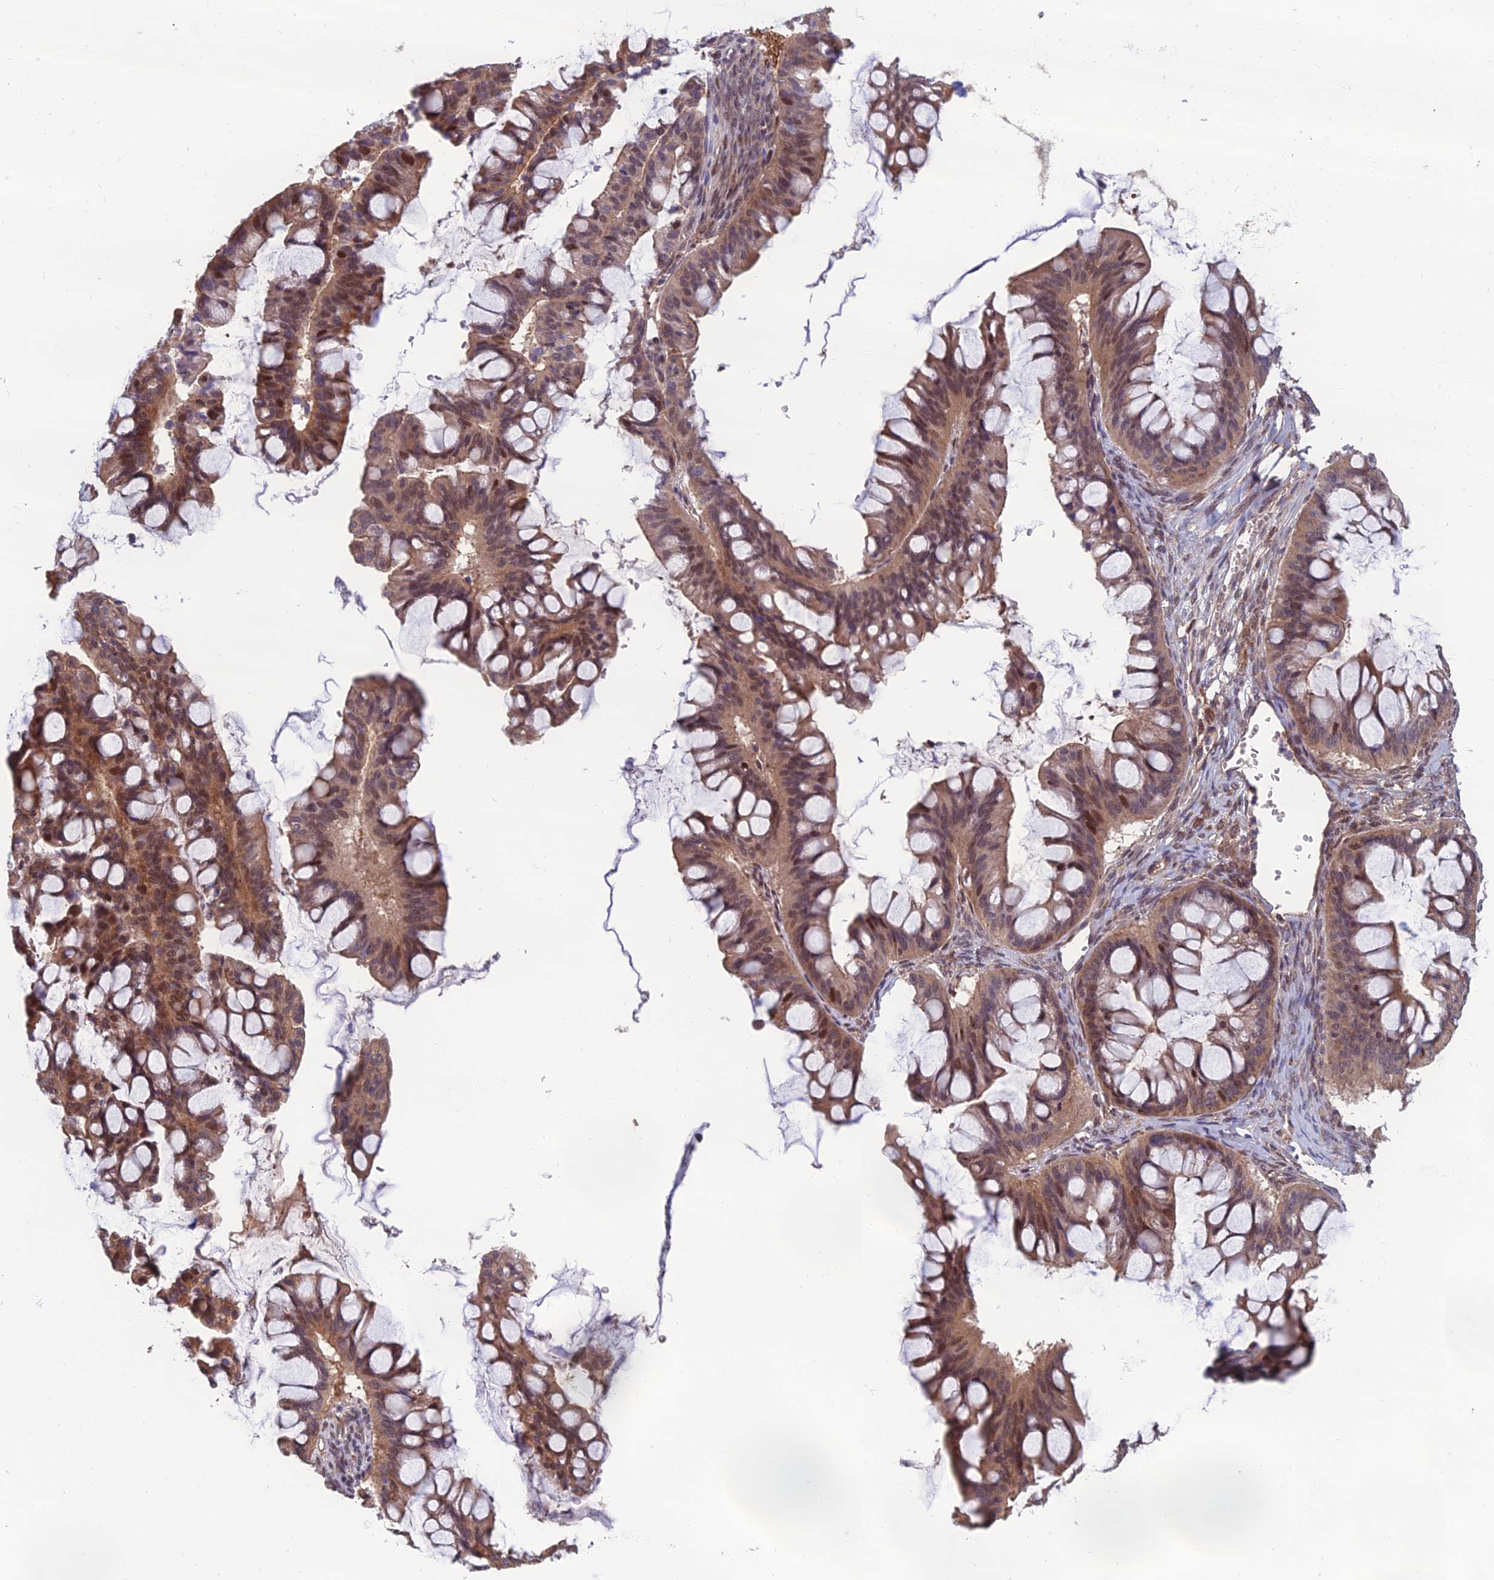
{"staining": {"intensity": "moderate", "quantity": "25%-75%", "location": "cytoplasmic/membranous,nuclear"}, "tissue": "ovarian cancer", "cell_type": "Tumor cells", "image_type": "cancer", "snomed": [{"axis": "morphology", "description": "Cystadenocarcinoma, mucinous, NOS"}, {"axis": "topography", "description": "Ovary"}], "caption": "A brown stain highlights moderate cytoplasmic/membranous and nuclear expression of a protein in human ovarian cancer (mucinous cystadenocarcinoma) tumor cells.", "gene": "CCDC183", "patient": {"sex": "female", "age": 73}}